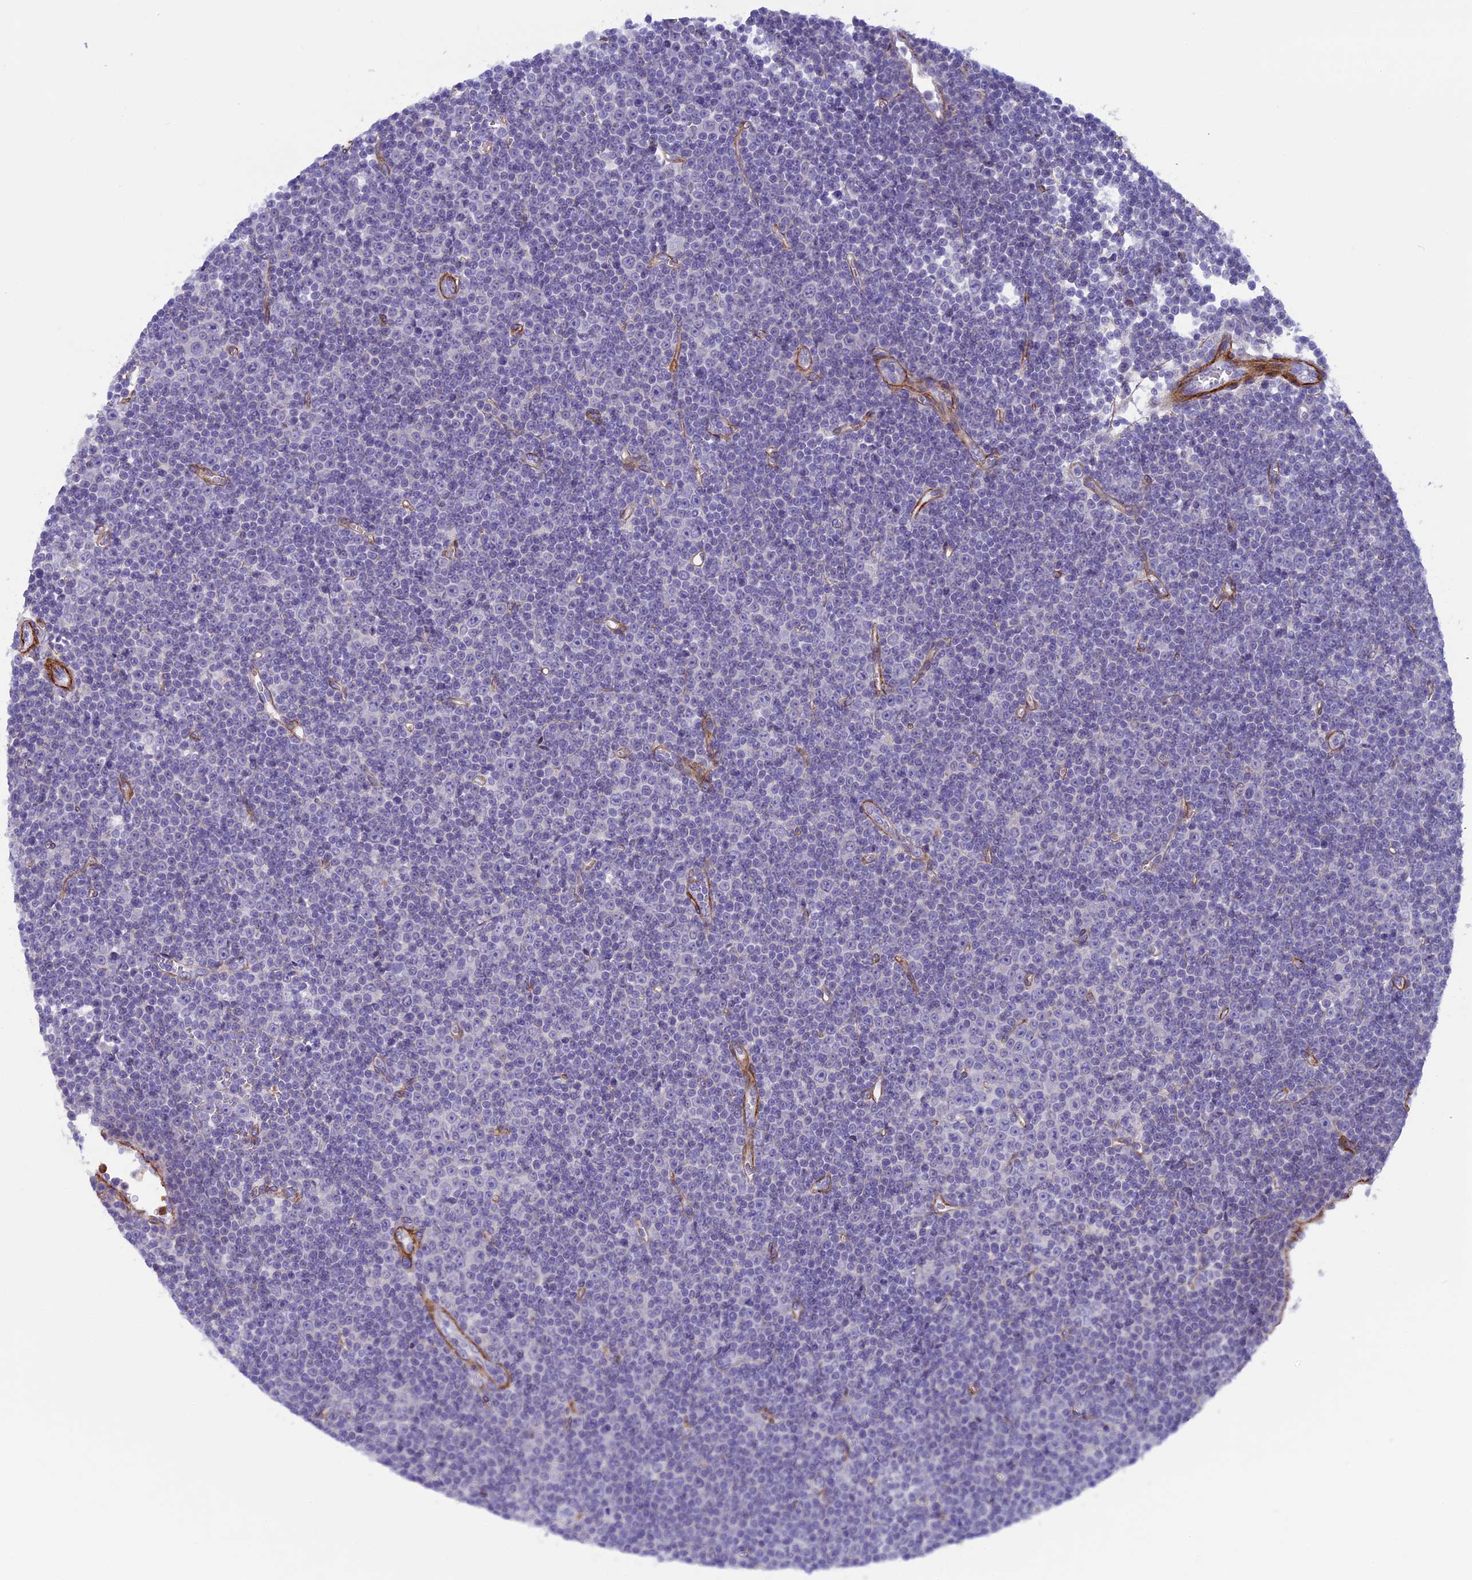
{"staining": {"intensity": "negative", "quantity": "none", "location": "none"}, "tissue": "lymphoma", "cell_type": "Tumor cells", "image_type": "cancer", "snomed": [{"axis": "morphology", "description": "Malignant lymphoma, non-Hodgkin's type, Low grade"}, {"axis": "topography", "description": "Lymph node"}], "caption": "The micrograph exhibits no significant expression in tumor cells of malignant lymphoma, non-Hodgkin's type (low-grade). (Stains: DAB (3,3'-diaminobenzidine) immunohistochemistry (IHC) with hematoxylin counter stain, Microscopy: brightfield microscopy at high magnification).", "gene": "LOXL1", "patient": {"sex": "female", "age": 67}}